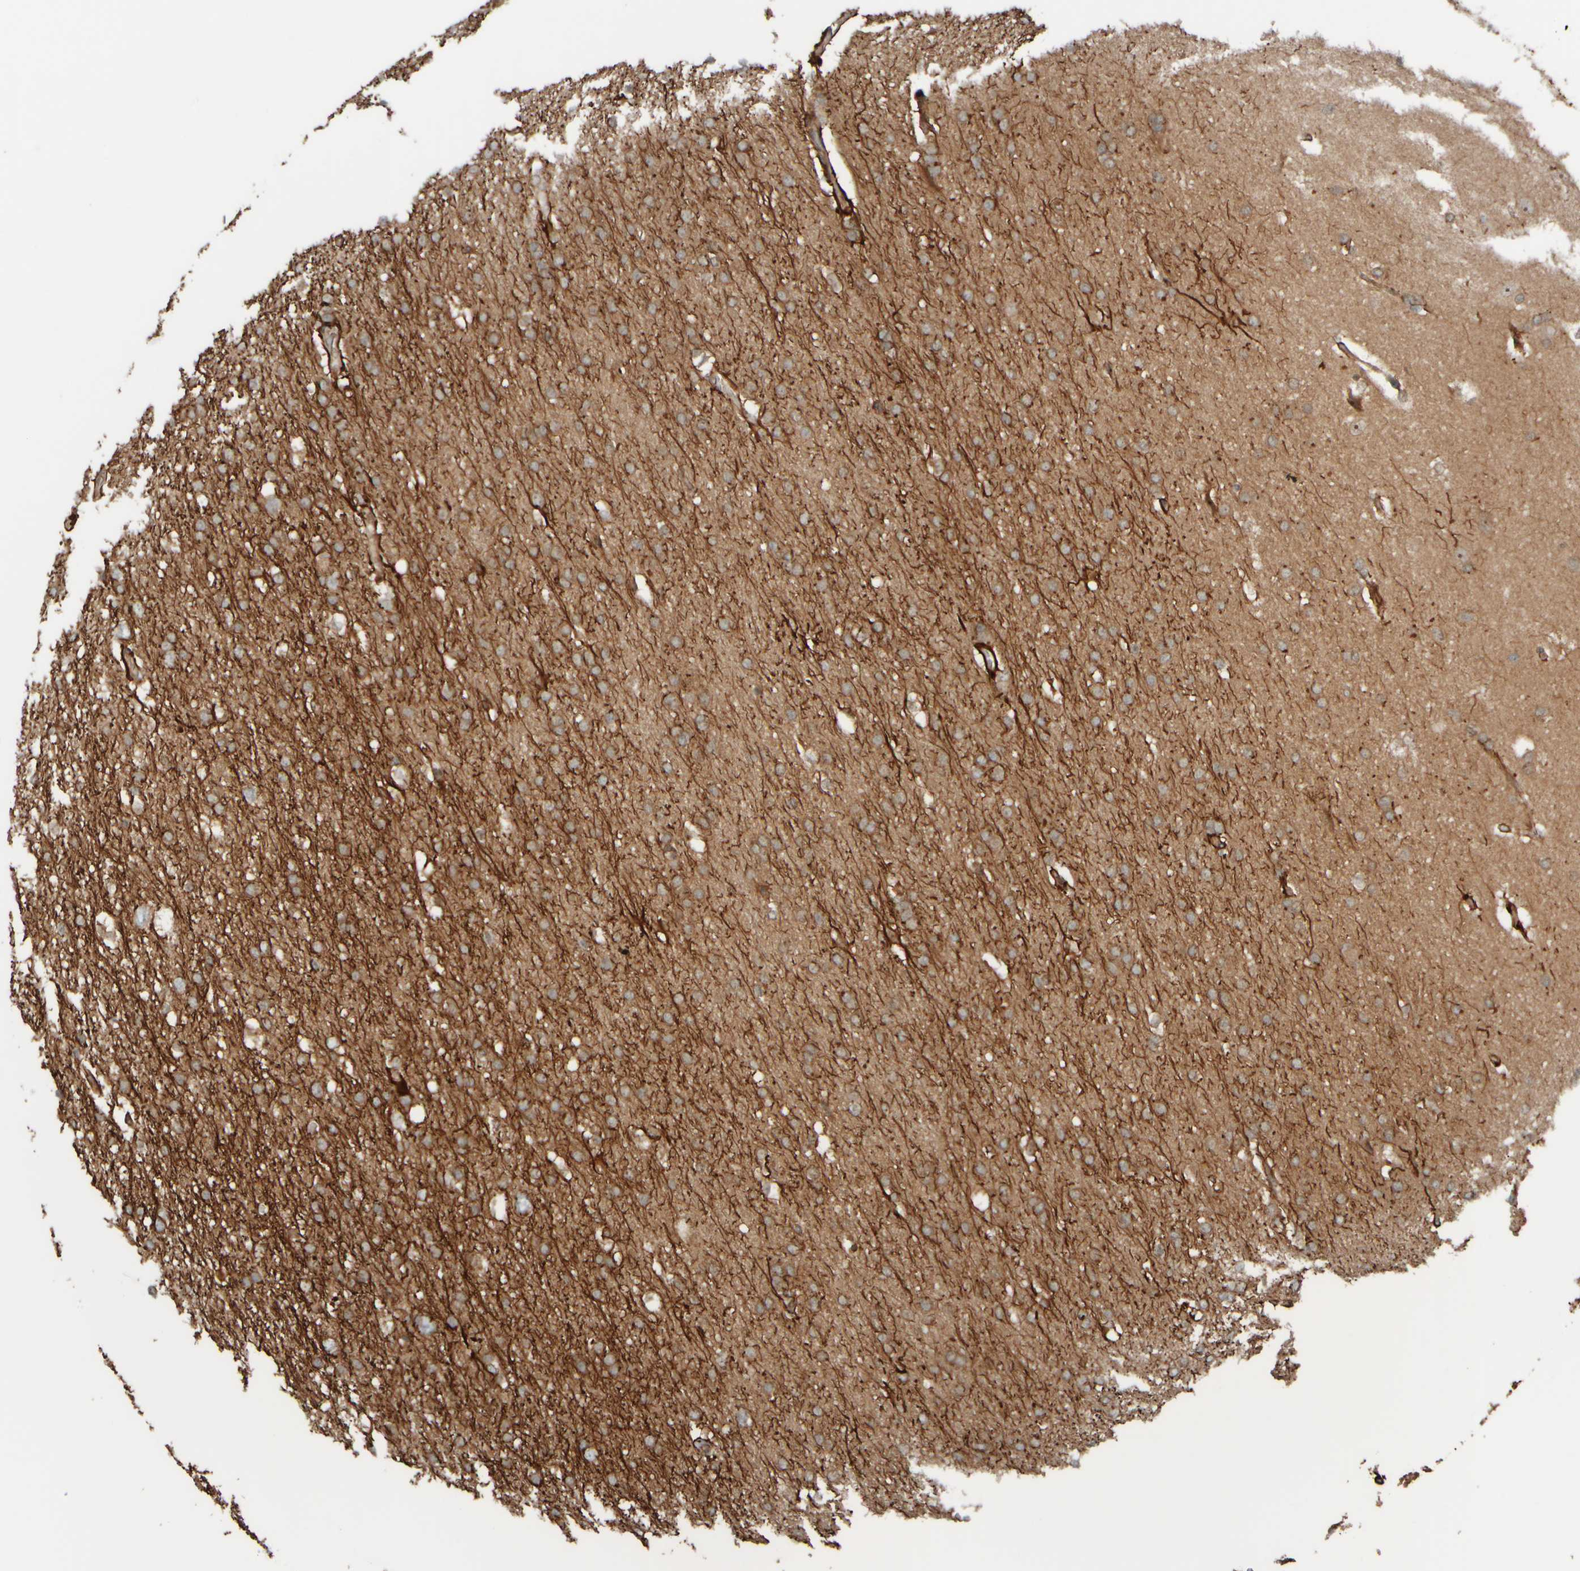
{"staining": {"intensity": "moderate", "quantity": ">75%", "location": "cytoplasmic/membranous"}, "tissue": "glioma", "cell_type": "Tumor cells", "image_type": "cancer", "snomed": [{"axis": "morphology", "description": "Glioma, malignant, Low grade"}, {"axis": "topography", "description": "Brain"}], "caption": "Immunohistochemistry (IHC) histopathology image of neoplastic tissue: glioma stained using immunohistochemistry exhibits medium levels of moderate protein expression localized specifically in the cytoplasmic/membranous of tumor cells, appearing as a cytoplasmic/membranous brown color.", "gene": "GIGYF1", "patient": {"sex": "female", "age": 37}}